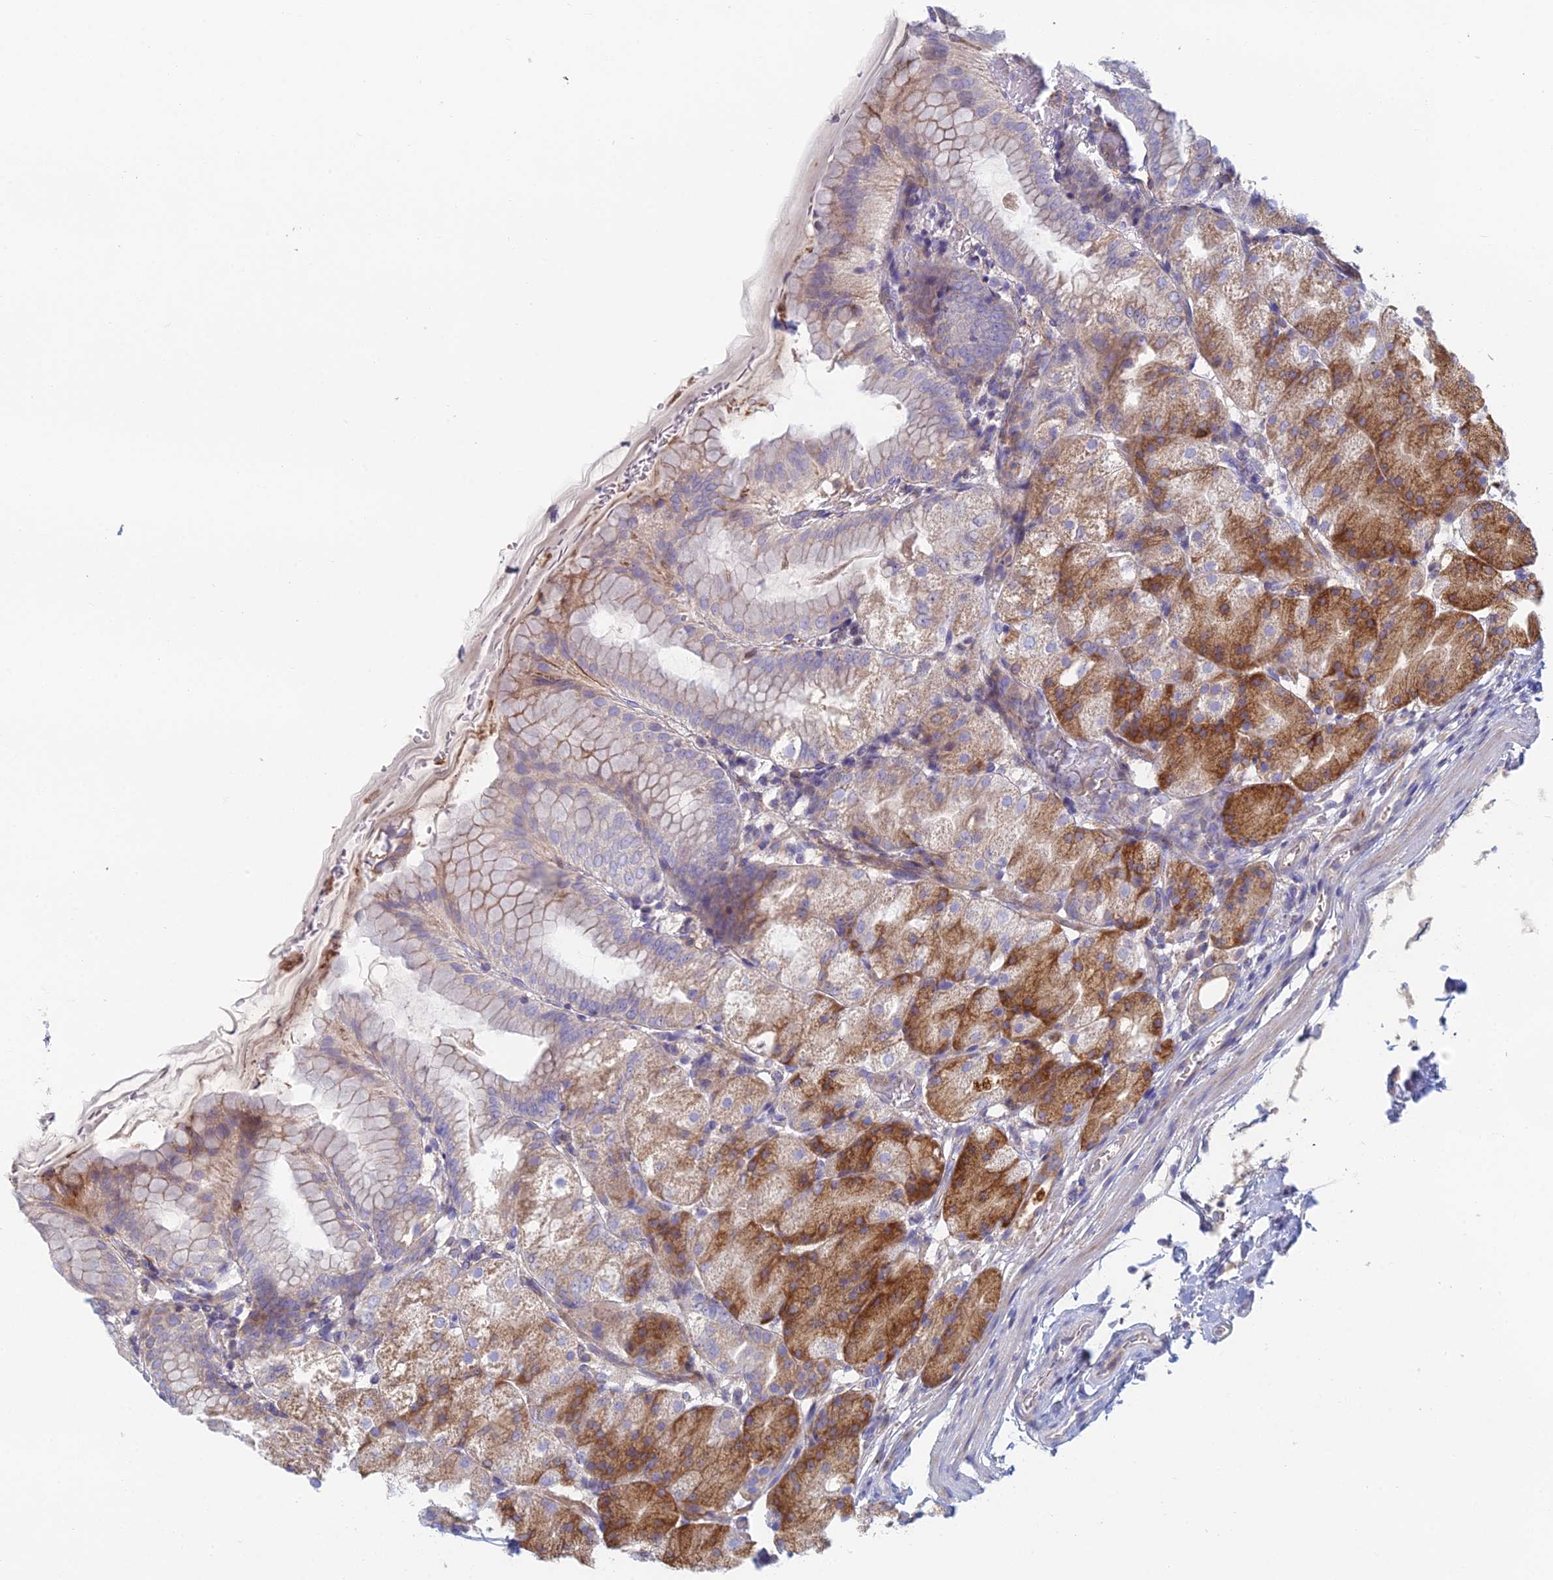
{"staining": {"intensity": "moderate", "quantity": ">75%", "location": "cytoplasmic/membranous"}, "tissue": "stomach", "cell_type": "Glandular cells", "image_type": "normal", "snomed": [{"axis": "morphology", "description": "Normal tissue, NOS"}, {"axis": "topography", "description": "Stomach, upper"}, {"axis": "topography", "description": "Stomach, lower"}], "caption": "IHC (DAB) staining of unremarkable human stomach reveals moderate cytoplasmic/membranous protein staining in about >75% of glandular cells.", "gene": "IFTAP", "patient": {"sex": "male", "age": 62}}